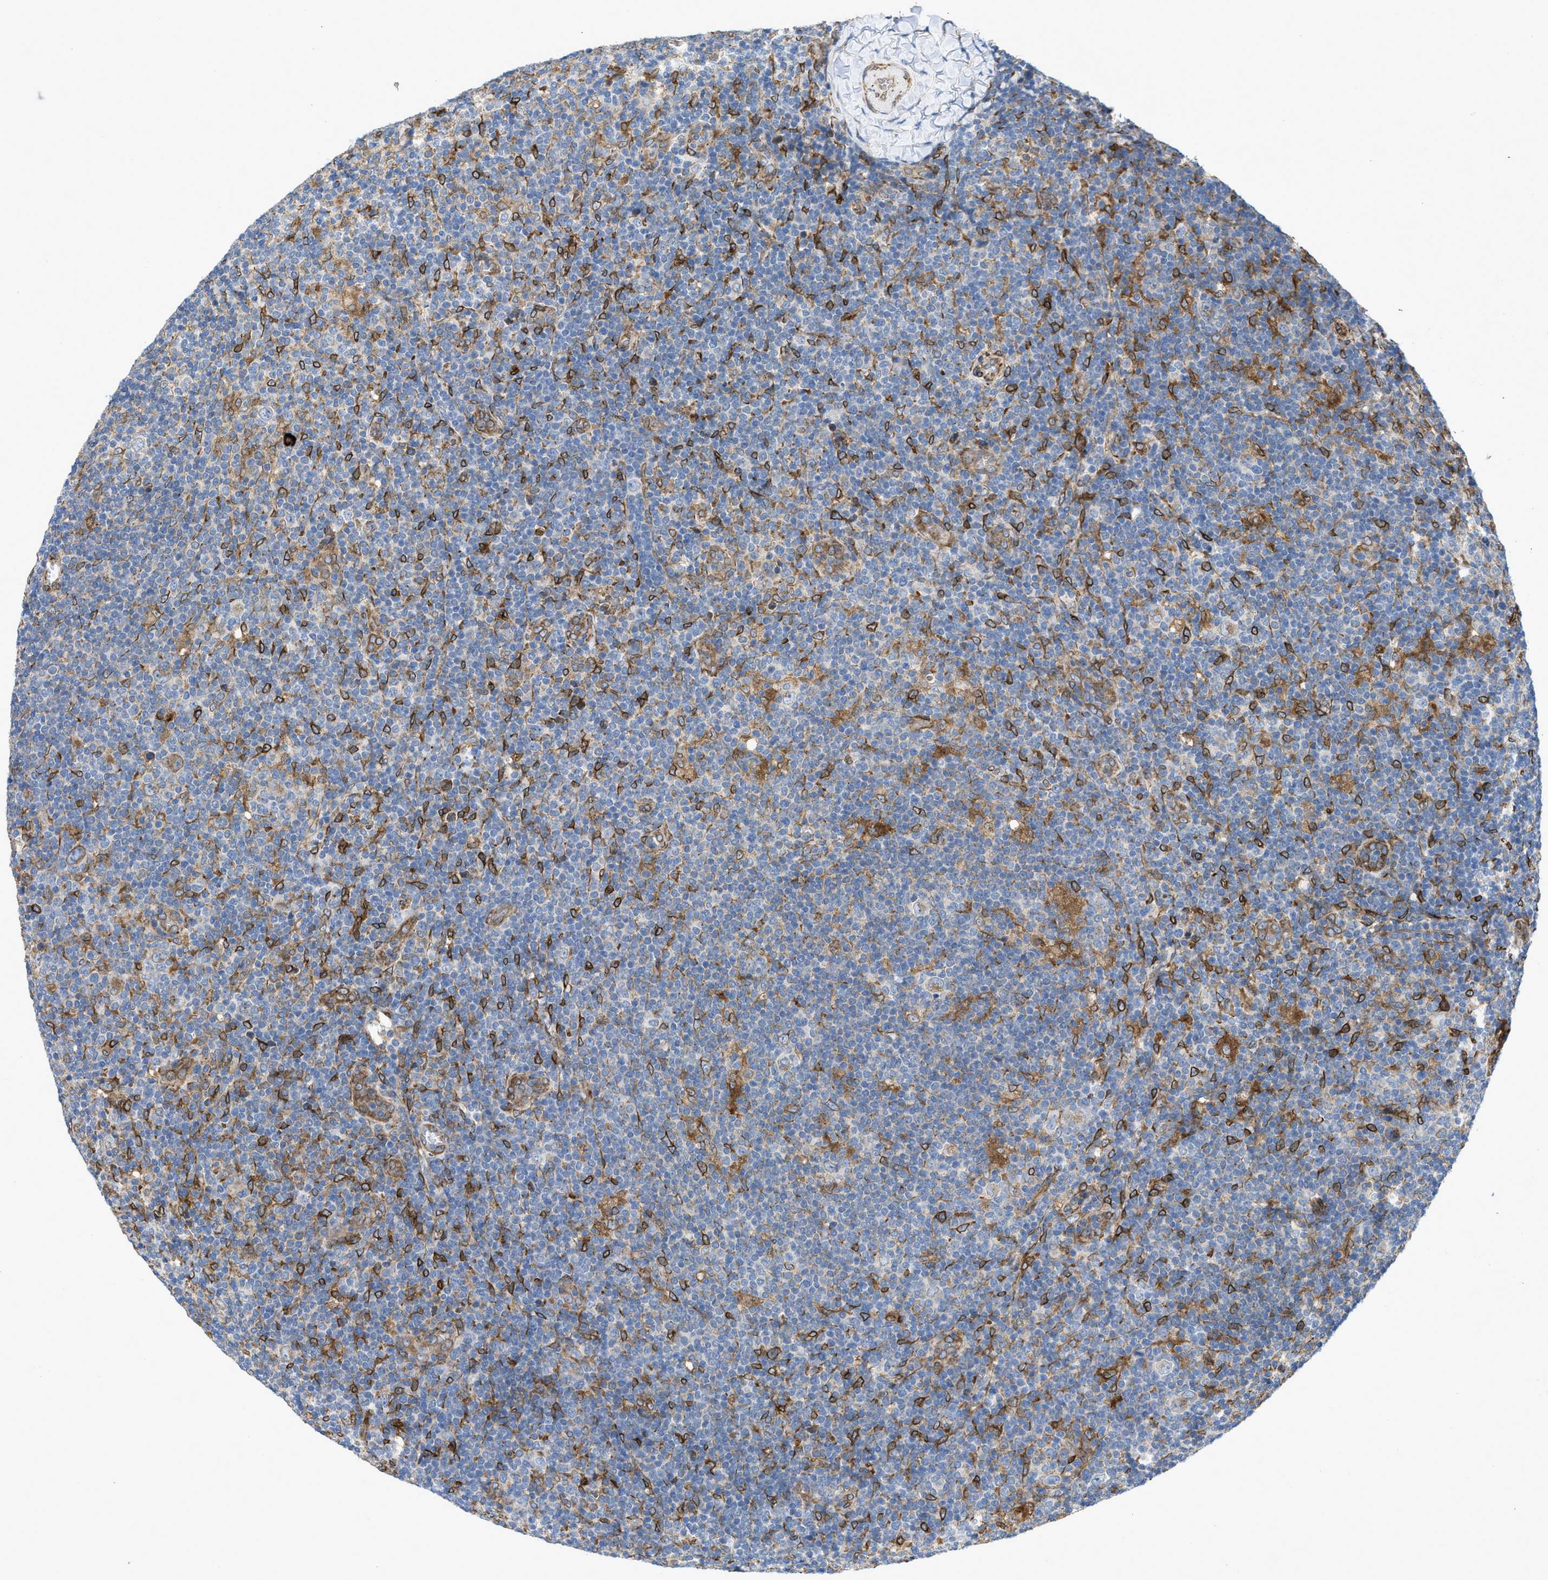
{"staining": {"intensity": "moderate", "quantity": "25%-75%", "location": "cytoplasmic/membranous"}, "tissue": "lymphoma", "cell_type": "Tumor cells", "image_type": "cancer", "snomed": [{"axis": "morphology", "description": "Hodgkin's disease, NOS"}, {"axis": "topography", "description": "Lymph node"}], "caption": "This is an image of immunohistochemistry staining of lymphoma, which shows moderate staining in the cytoplasmic/membranous of tumor cells.", "gene": "ERLIN2", "patient": {"sex": "female", "age": 57}}